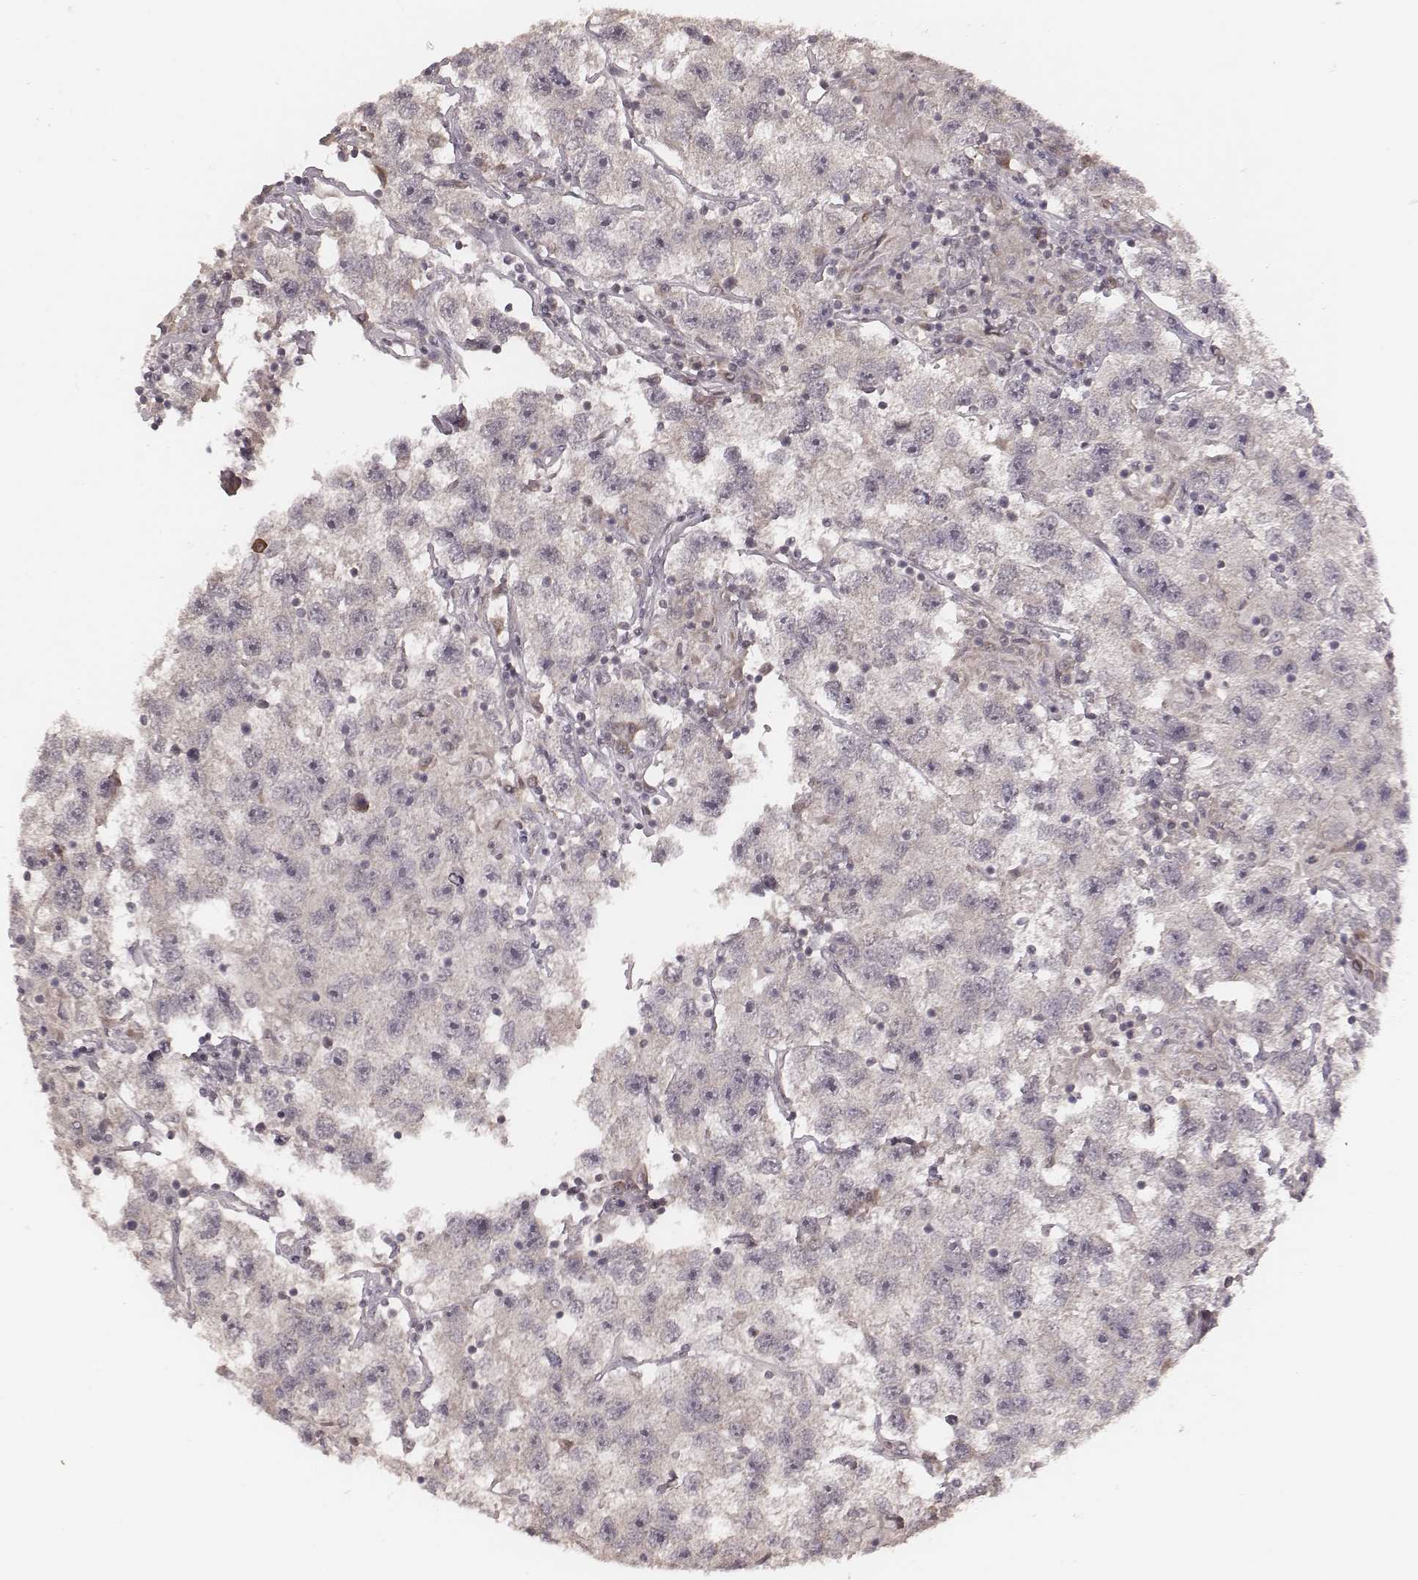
{"staining": {"intensity": "negative", "quantity": "none", "location": "none"}, "tissue": "testis cancer", "cell_type": "Tumor cells", "image_type": "cancer", "snomed": [{"axis": "morphology", "description": "Seminoma, NOS"}, {"axis": "topography", "description": "Testis"}], "caption": "Immunohistochemical staining of human seminoma (testis) exhibits no significant positivity in tumor cells.", "gene": "IL5", "patient": {"sex": "male", "age": 26}}